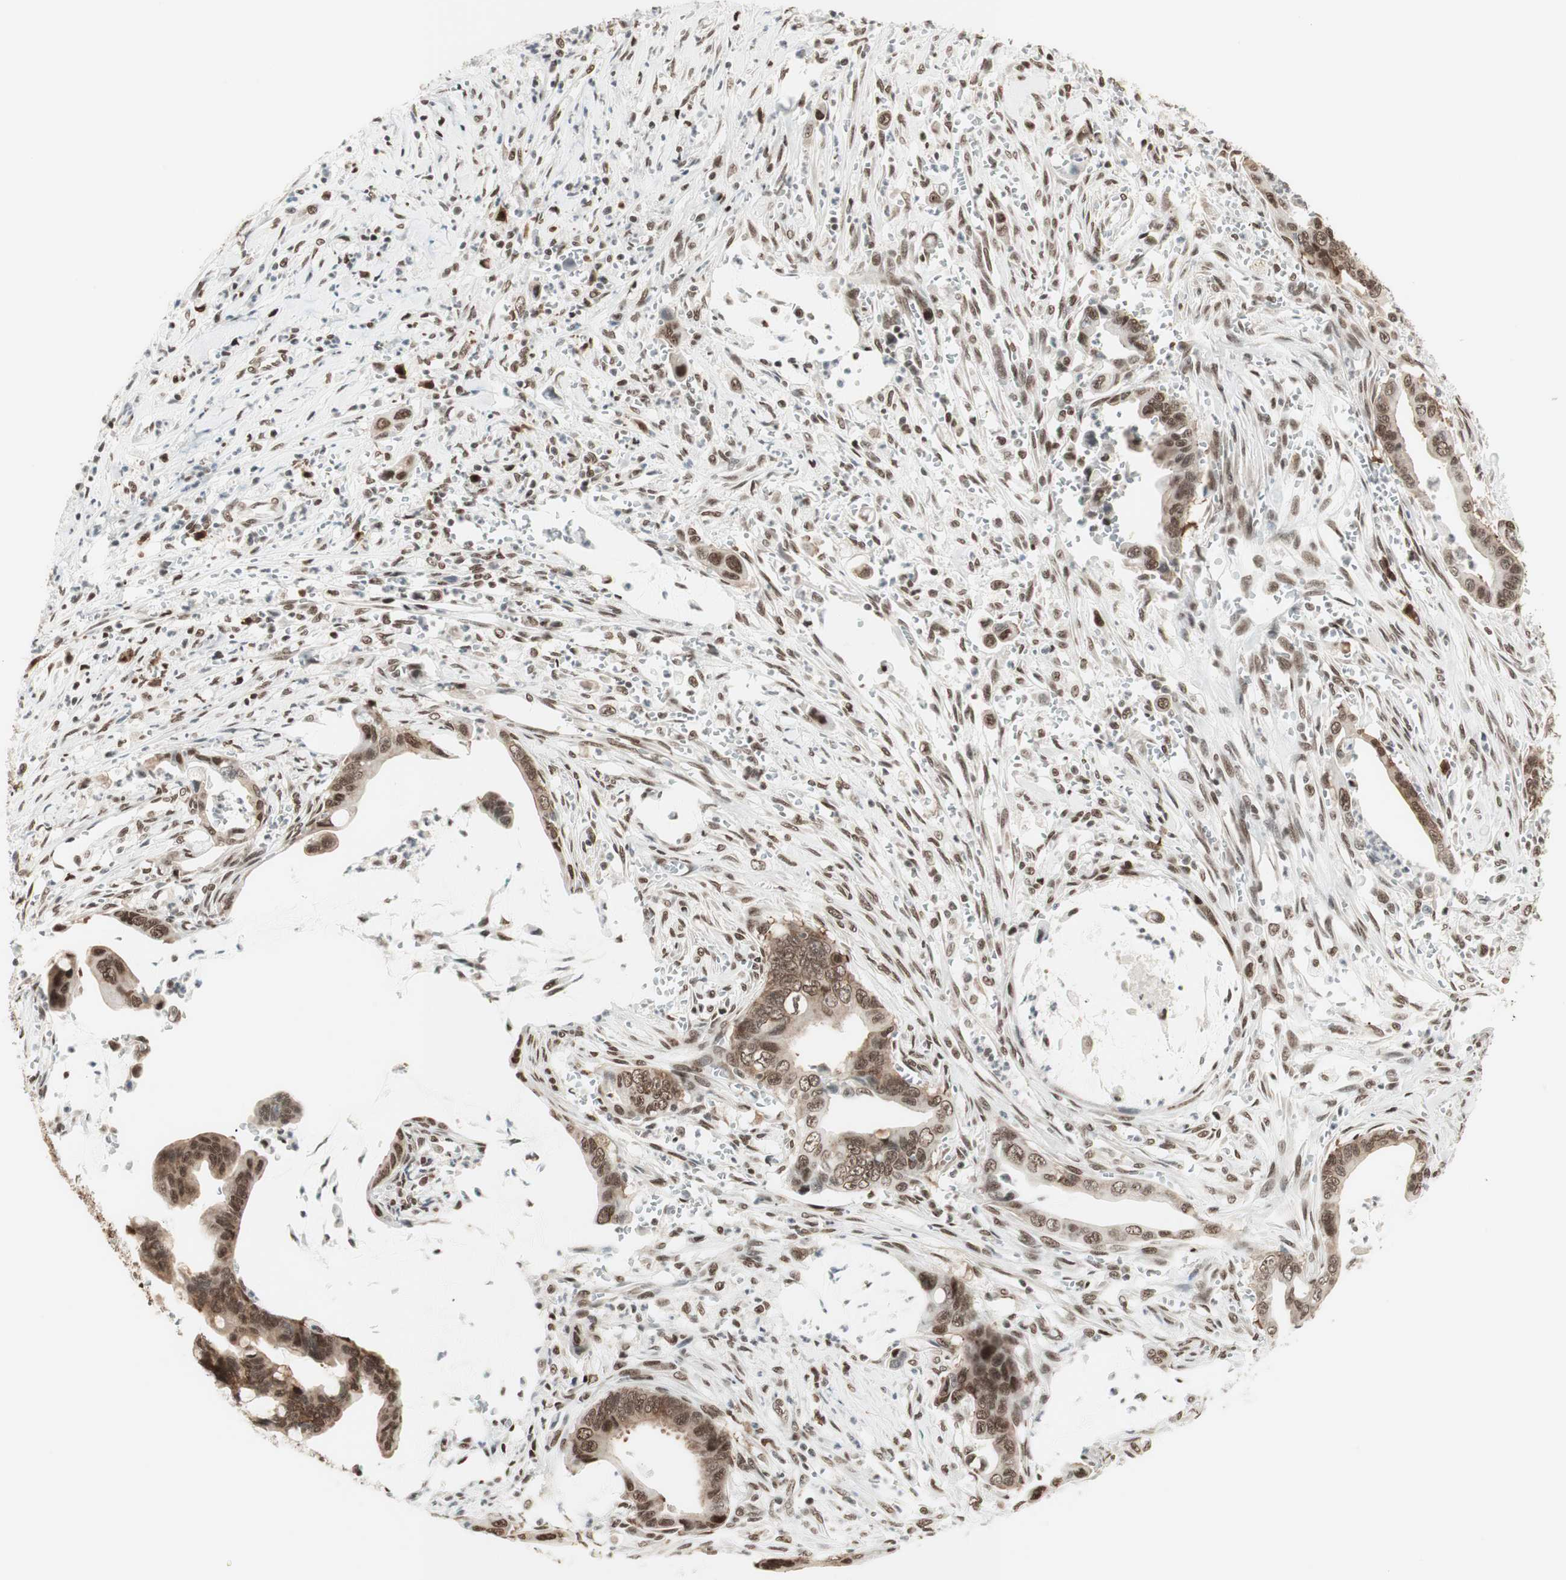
{"staining": {"intensity": "moderate", "quantity": ">75%", "location": "cytoplasmic/membranous,nuclear"}, "tissue": "pancreatic cancer", "cell_type": "Tumor cells", "image_type": "cancer", "snomed": [{"axis": "morphology", "description": "Adenocarcinoma, NOS"}, {"axis": "topography", "description": "Pancreas"}], "caption": "Moderate cytoplasmic/membranous and nuclear staining for a protein is appreciated in about >75% of tumor cells of pancreatic cancer (adenocarcinoma) using immunohistochemistry.", "gene": "SMARCE1", "patient": {"sex": "male", "age": 59}}